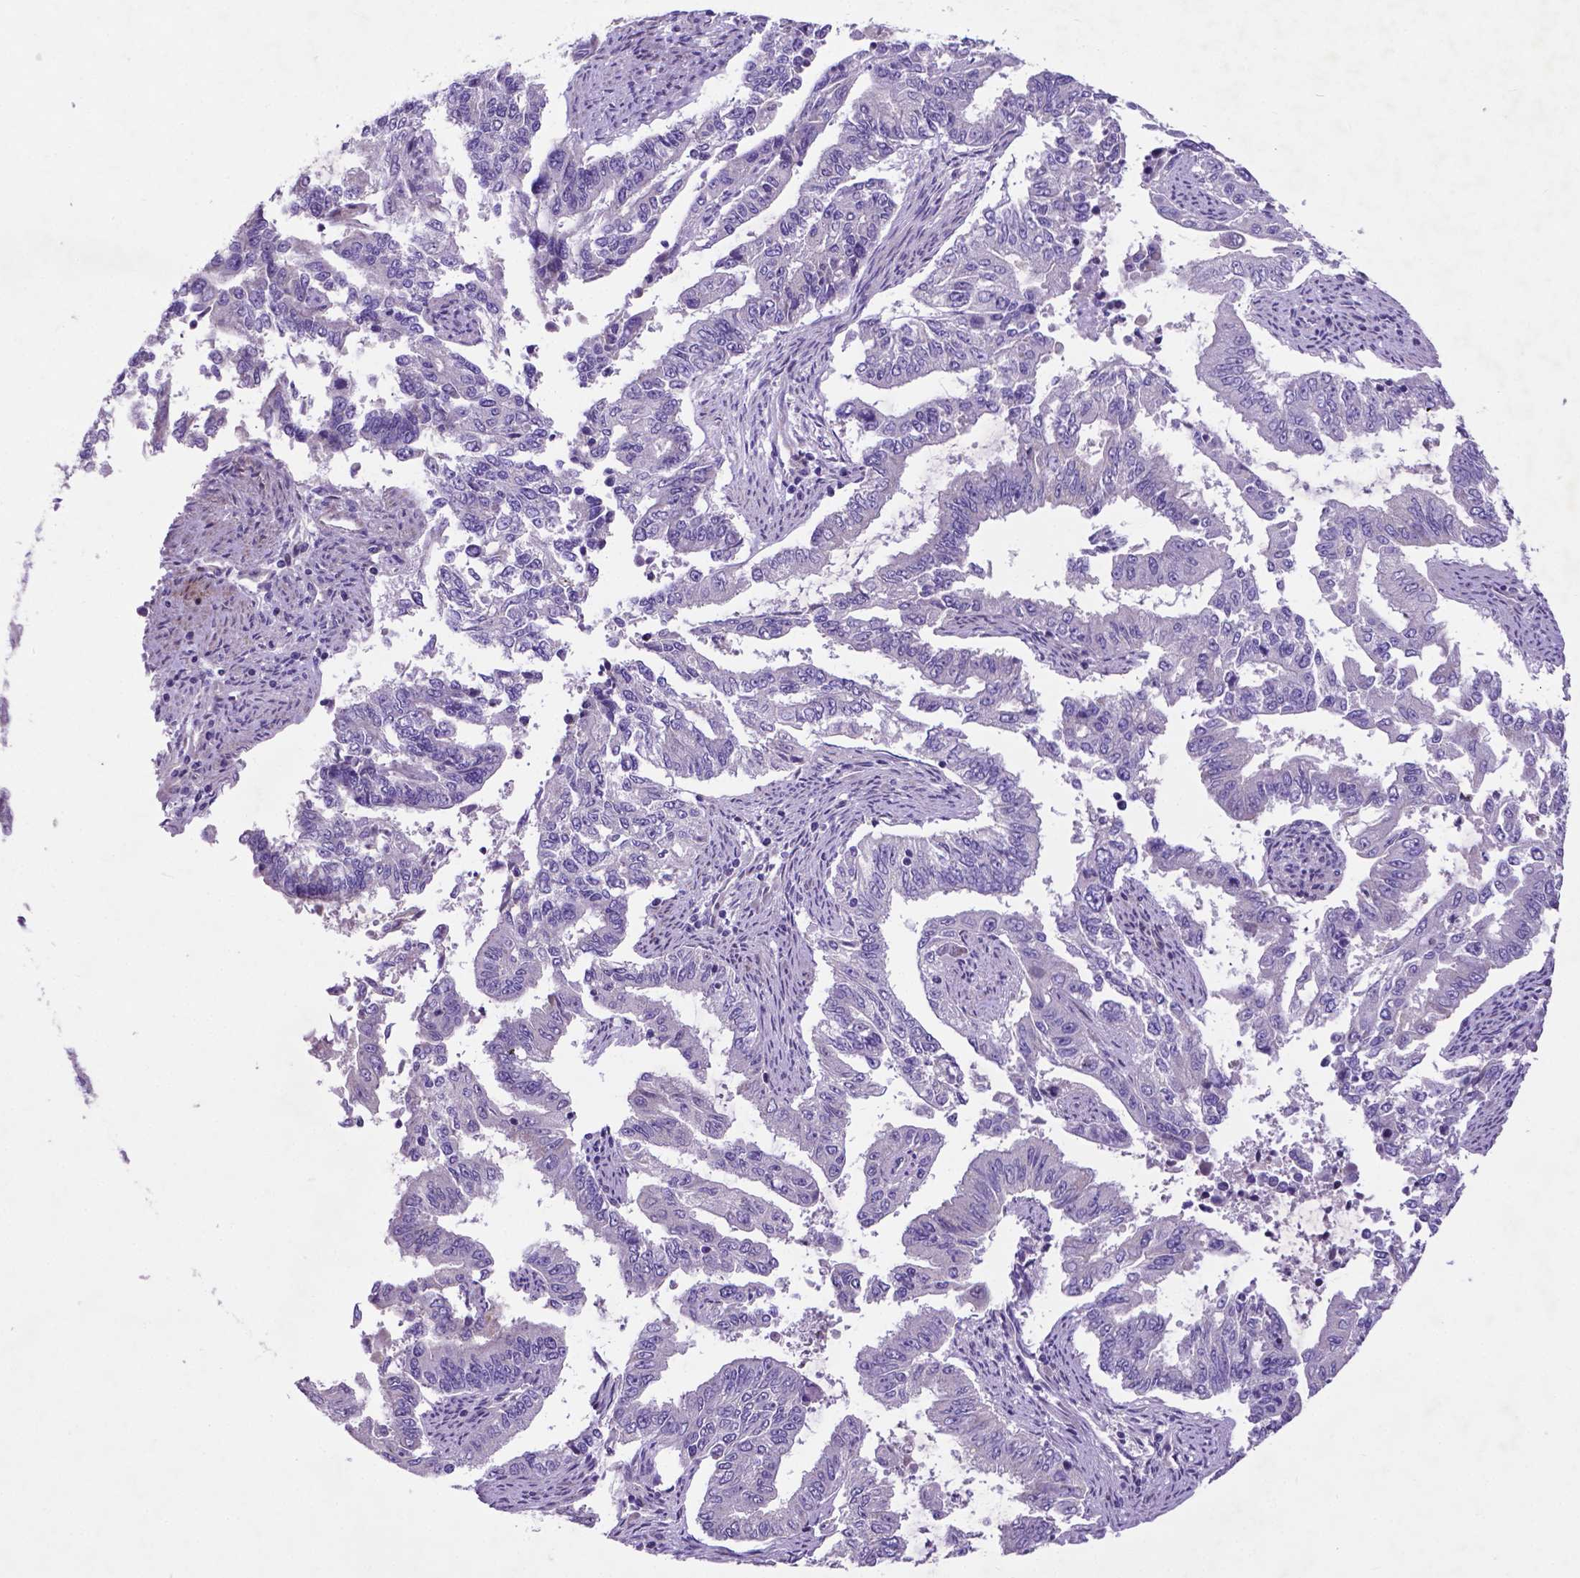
{"staining": {"intensity": "negative", "quantity": "none", "location": "none"}, "tissue": "endometrial cancer", "cell_type": "Tumor cells", "image_type": "cancer", "snomed": [{"axis": "morphology", "description": "Adenocarcinoma, NOS"}, {"axis": "topography", "description": "Uterus"}], "caption": "This is an immunohistochemistry (IHC) photomicrograph of human adenocarcinoma (endometrial). There is no staining in tumor cells.", "gene": "PFKFB4", "patient": {"sex": "female", "age": 59}}